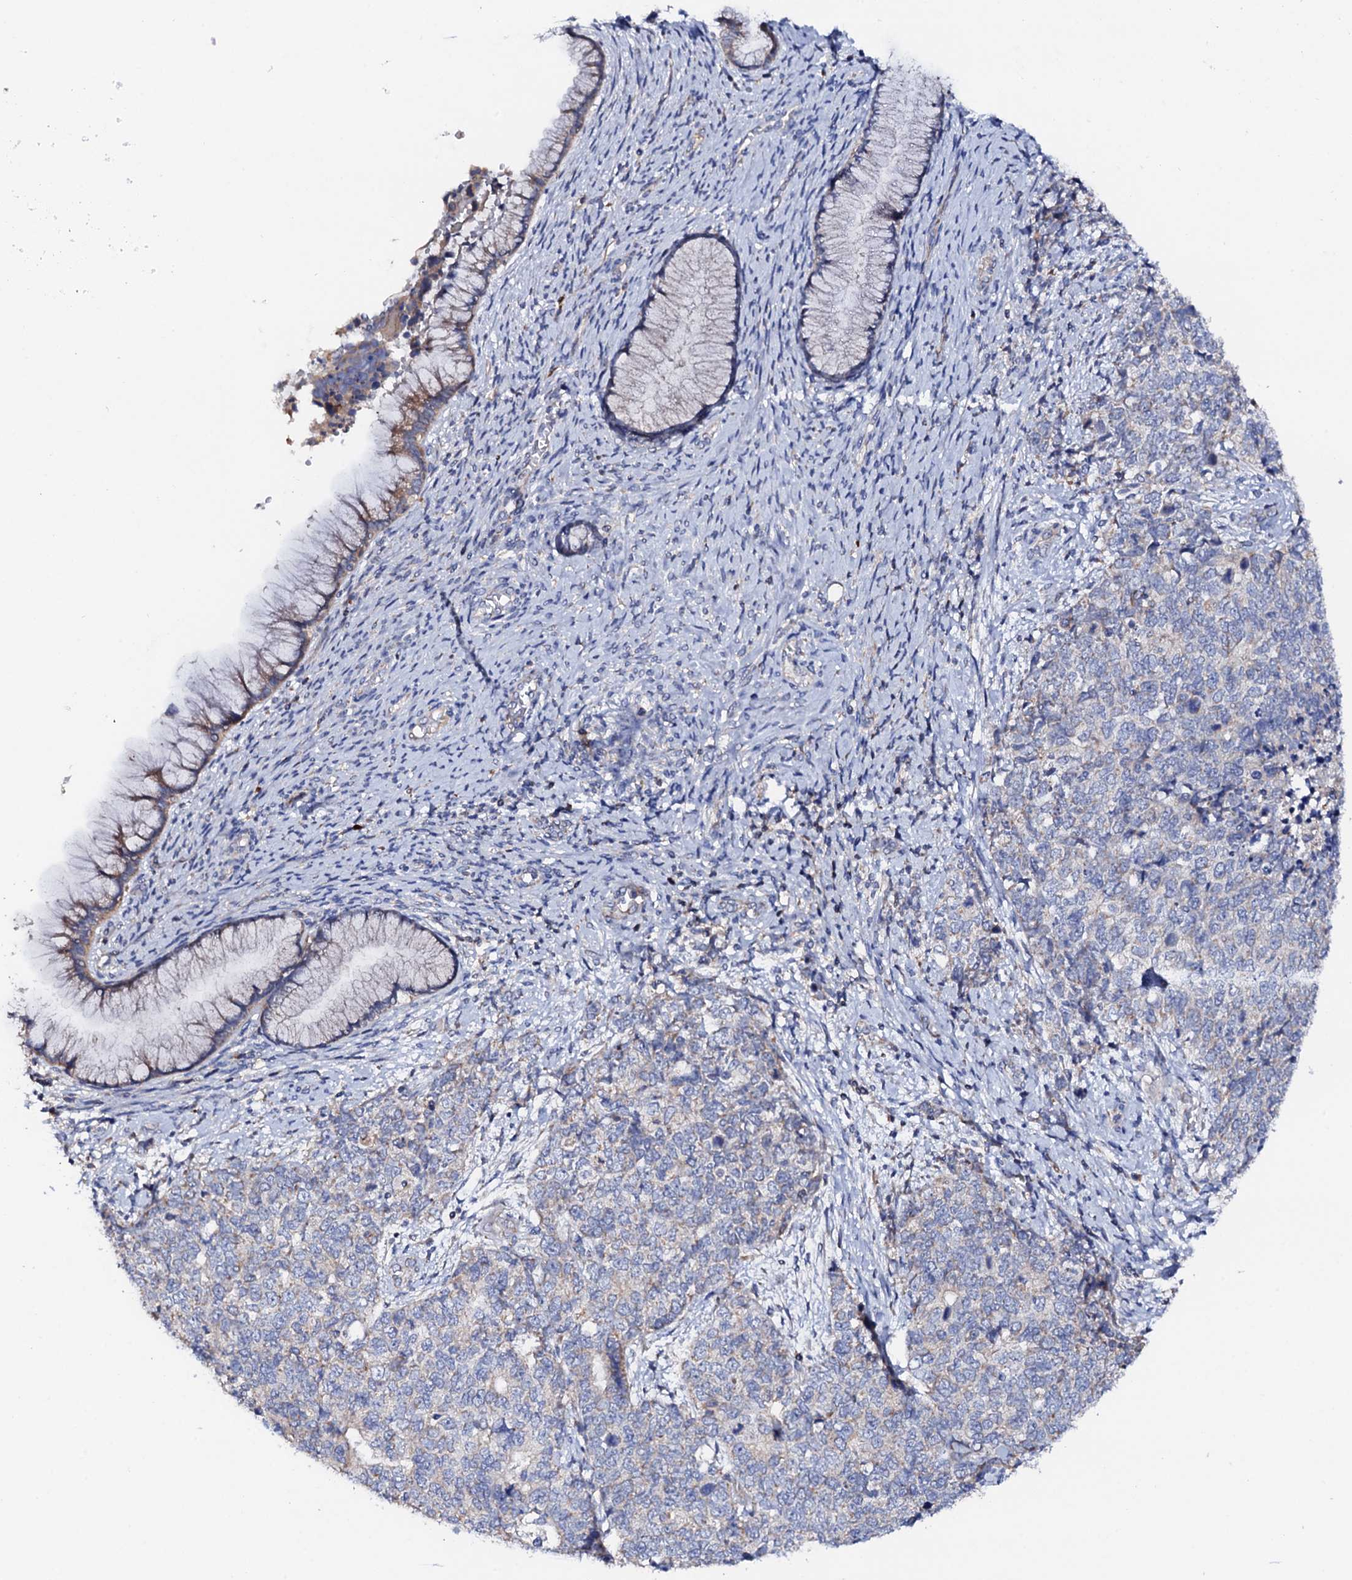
{"staining": {"intensity": "negative", "quantity": "none", "location": "none"}, "tissue": "cervical cancer", "cell_type": "Tumor cells", "image_type": "cancer", "snomed": [{"axis": "morphology", "description": "Squamous cell carcinoma, NOS"}, {"axis": "topography", "description": "Cervix"}], "caption": "Immunohistochemical staining of squamous cell carcinoma (cervical) reveals no significant staining in tumor cells.", "gene": "MRPL48", "patient": {"sex": "female", "age": 63}}